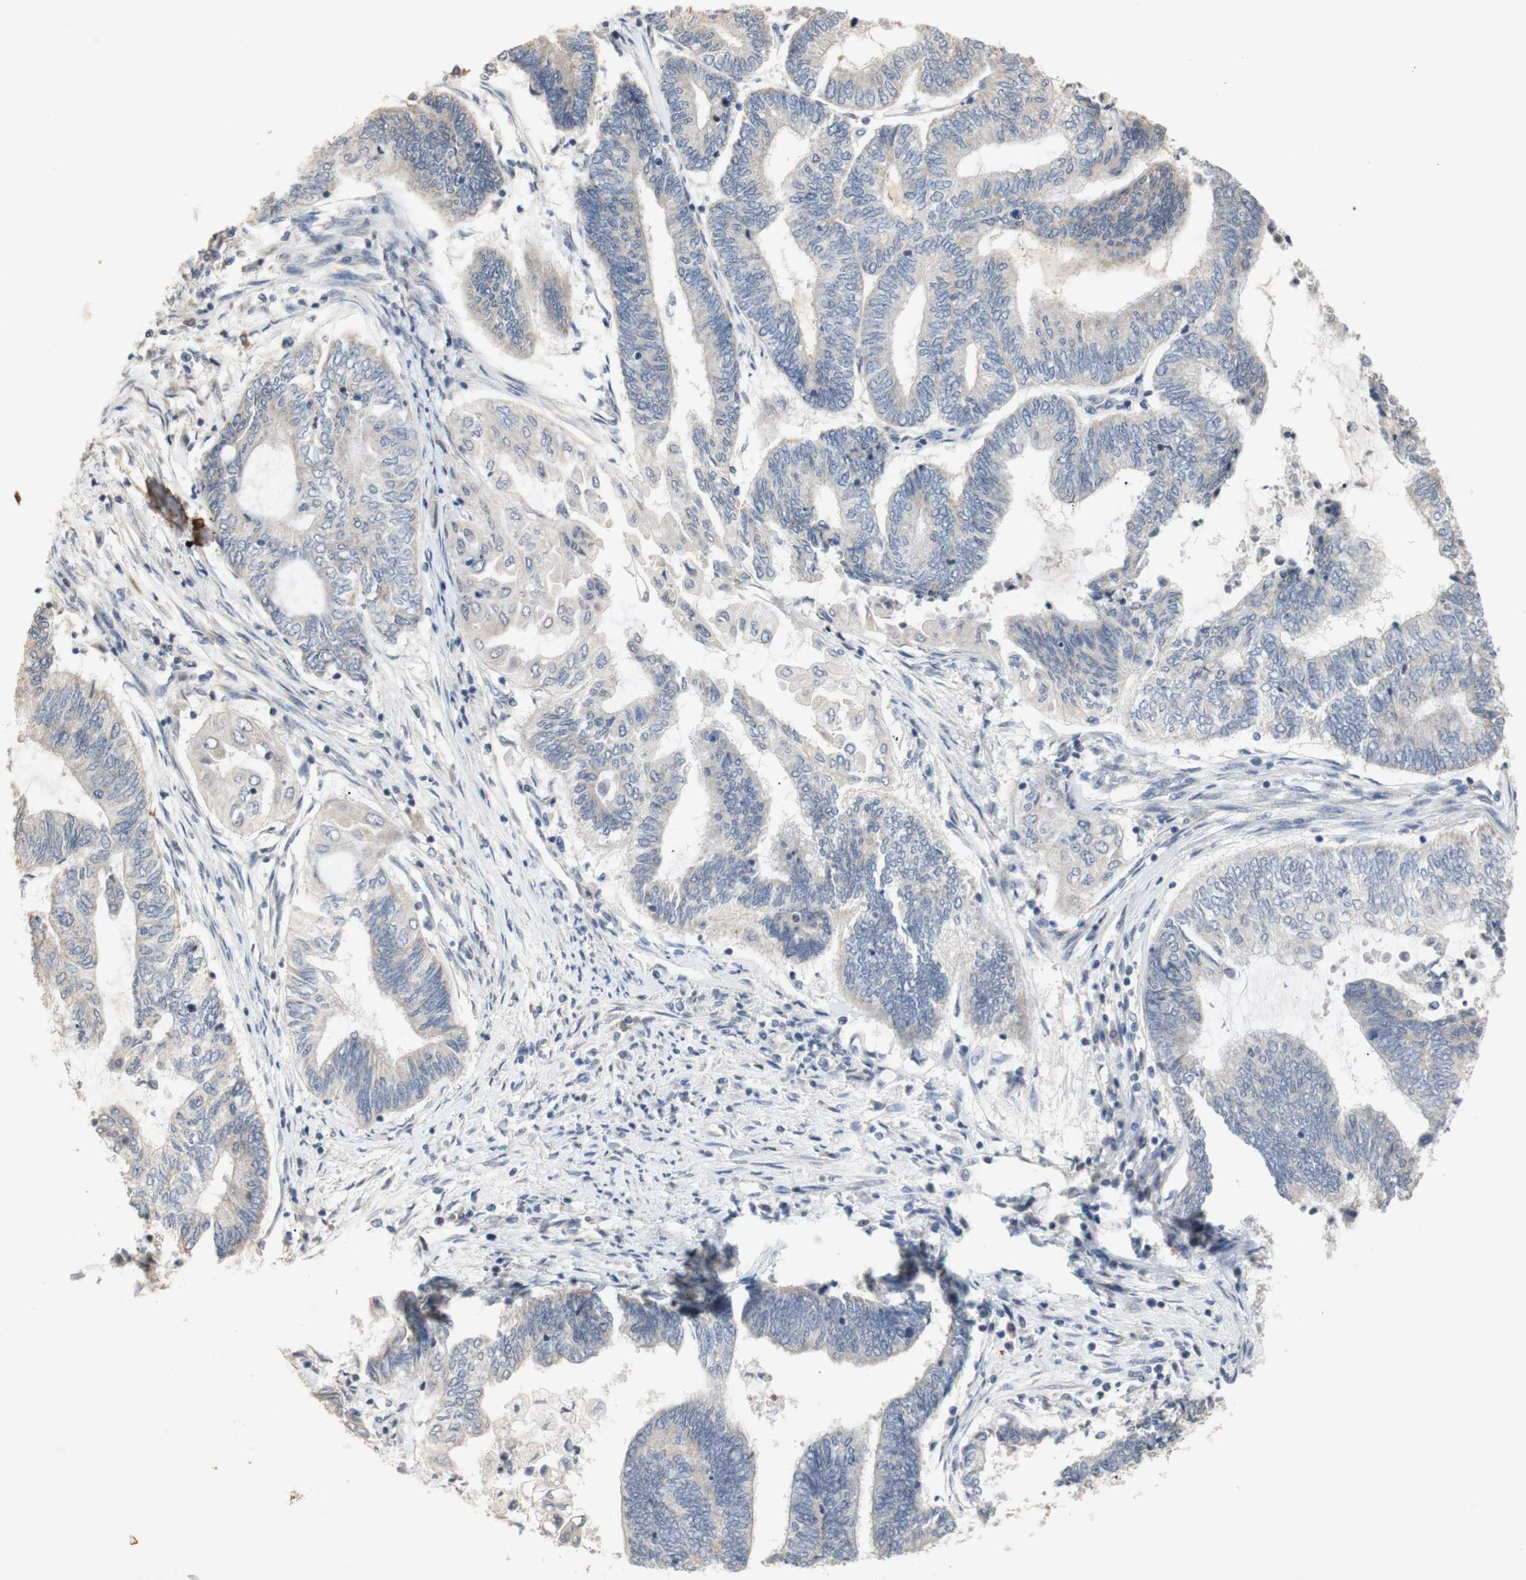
{"staining": {"intensity": "negative", "quantity": "none", "location": "none"}, "tissue": "endometrial cancer", "cell_type": "Tumor cells", "image_type": "cancer", "snomed": [{"axis": "morphology", "description": "Adenocarcinoma, NOS"}, {"axis": "topography", "description": "Uterus"}, {"axis": "topography", "description": "Endometrium"}], "caption": "Immunohistochemical staining of human endometrial cancer (adenocarcinoma) reveals no significant staining in tumor cells.", "gene": "FOSB", "patient": {"sex": "female", "age": 70}}